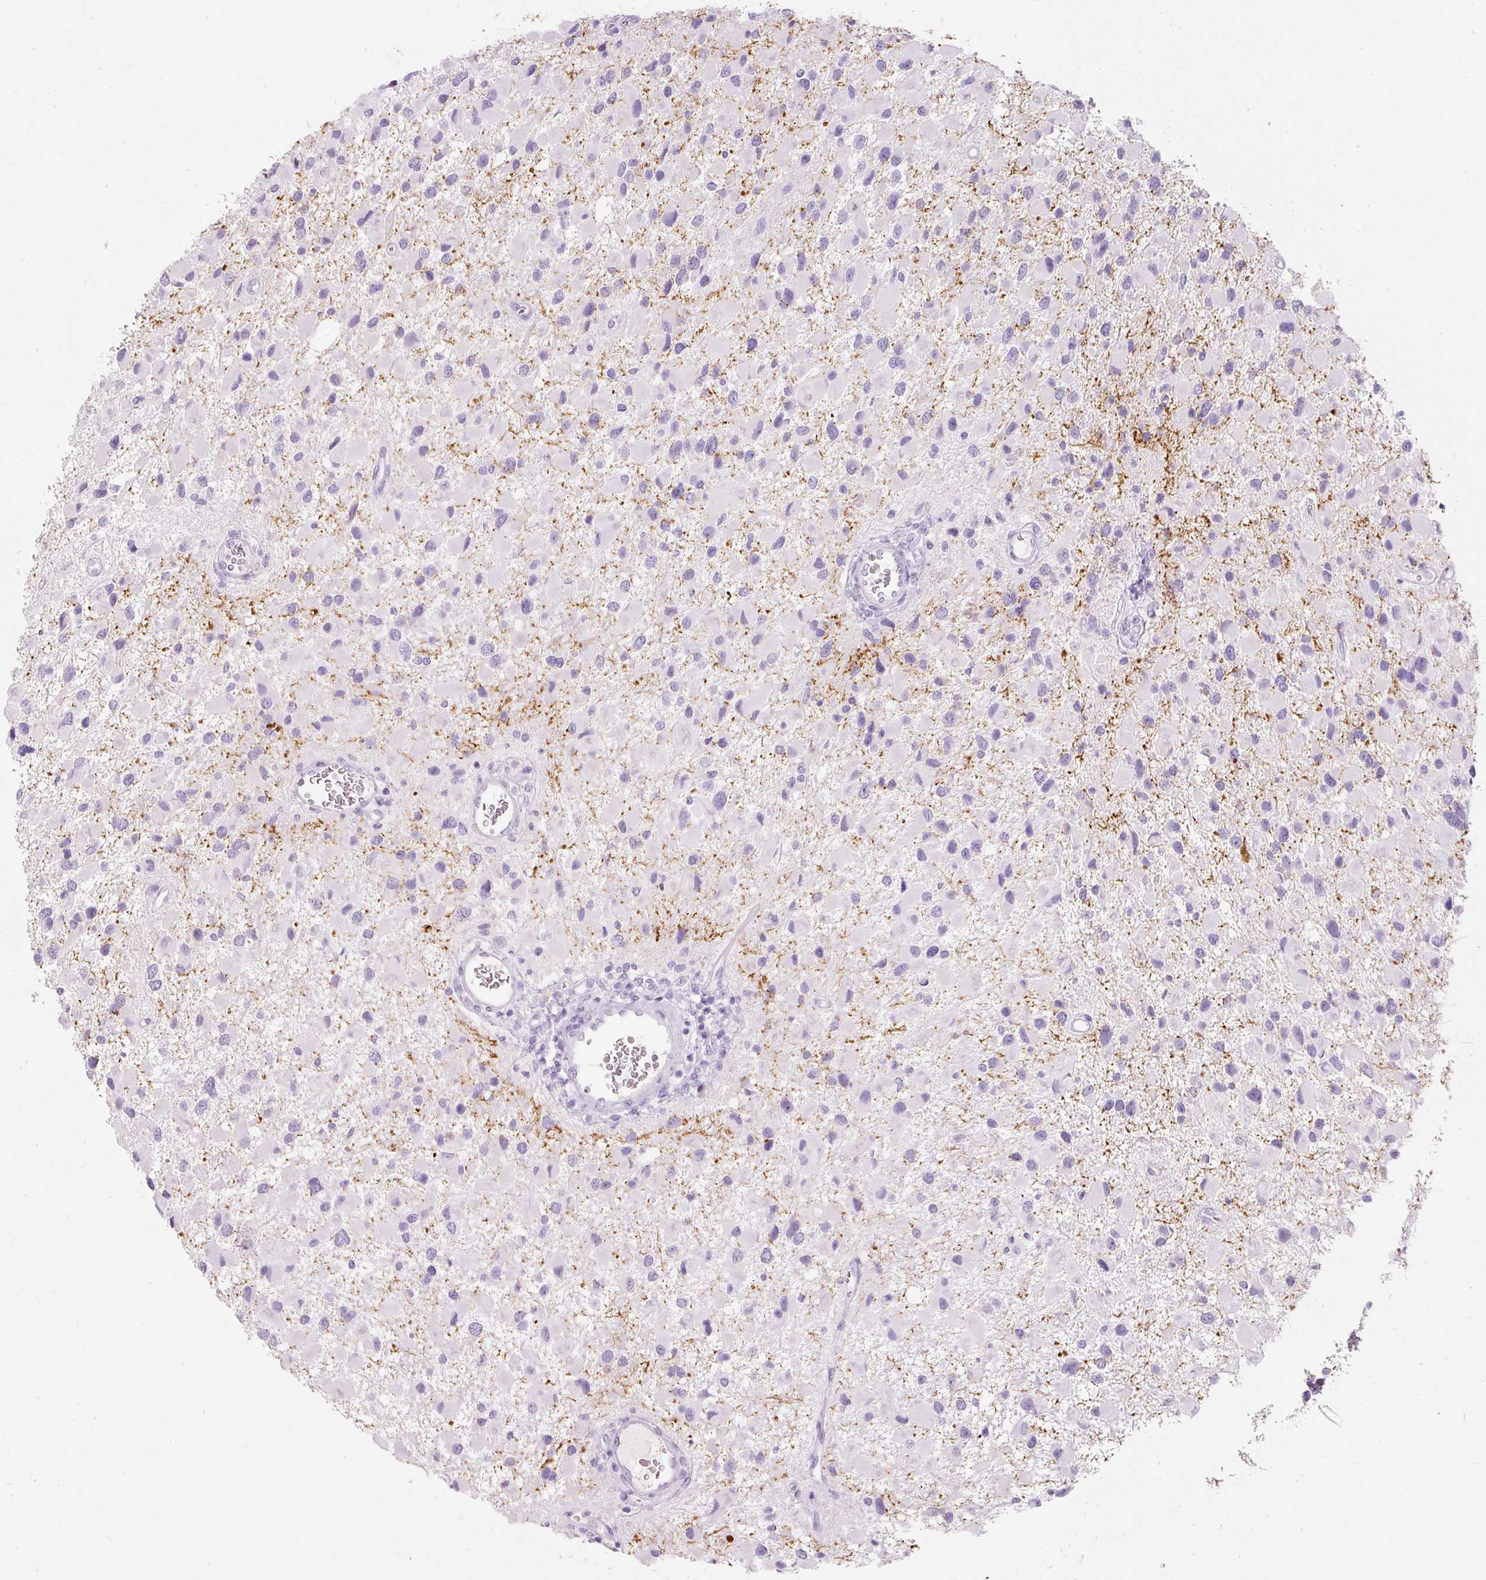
{"staining": {"intensity": "negative", "quantity": "none", "location": "none"}, "tissue": "glioma", "cell_type": "Tumor cells", "image_type": "cancer", "snomed": [{"axis": "morphology", "description": "Glioma, malignant, High grade"}, {"axis": "topography", "description": "Brain"}], "caption": "A high-resolution image shows immunohistochemistry (IHC) staining of glioma, which shows no significant positivity in tumor cells.", "gene": "DNM1", "patient": {"sex": "male", "age": 53}}